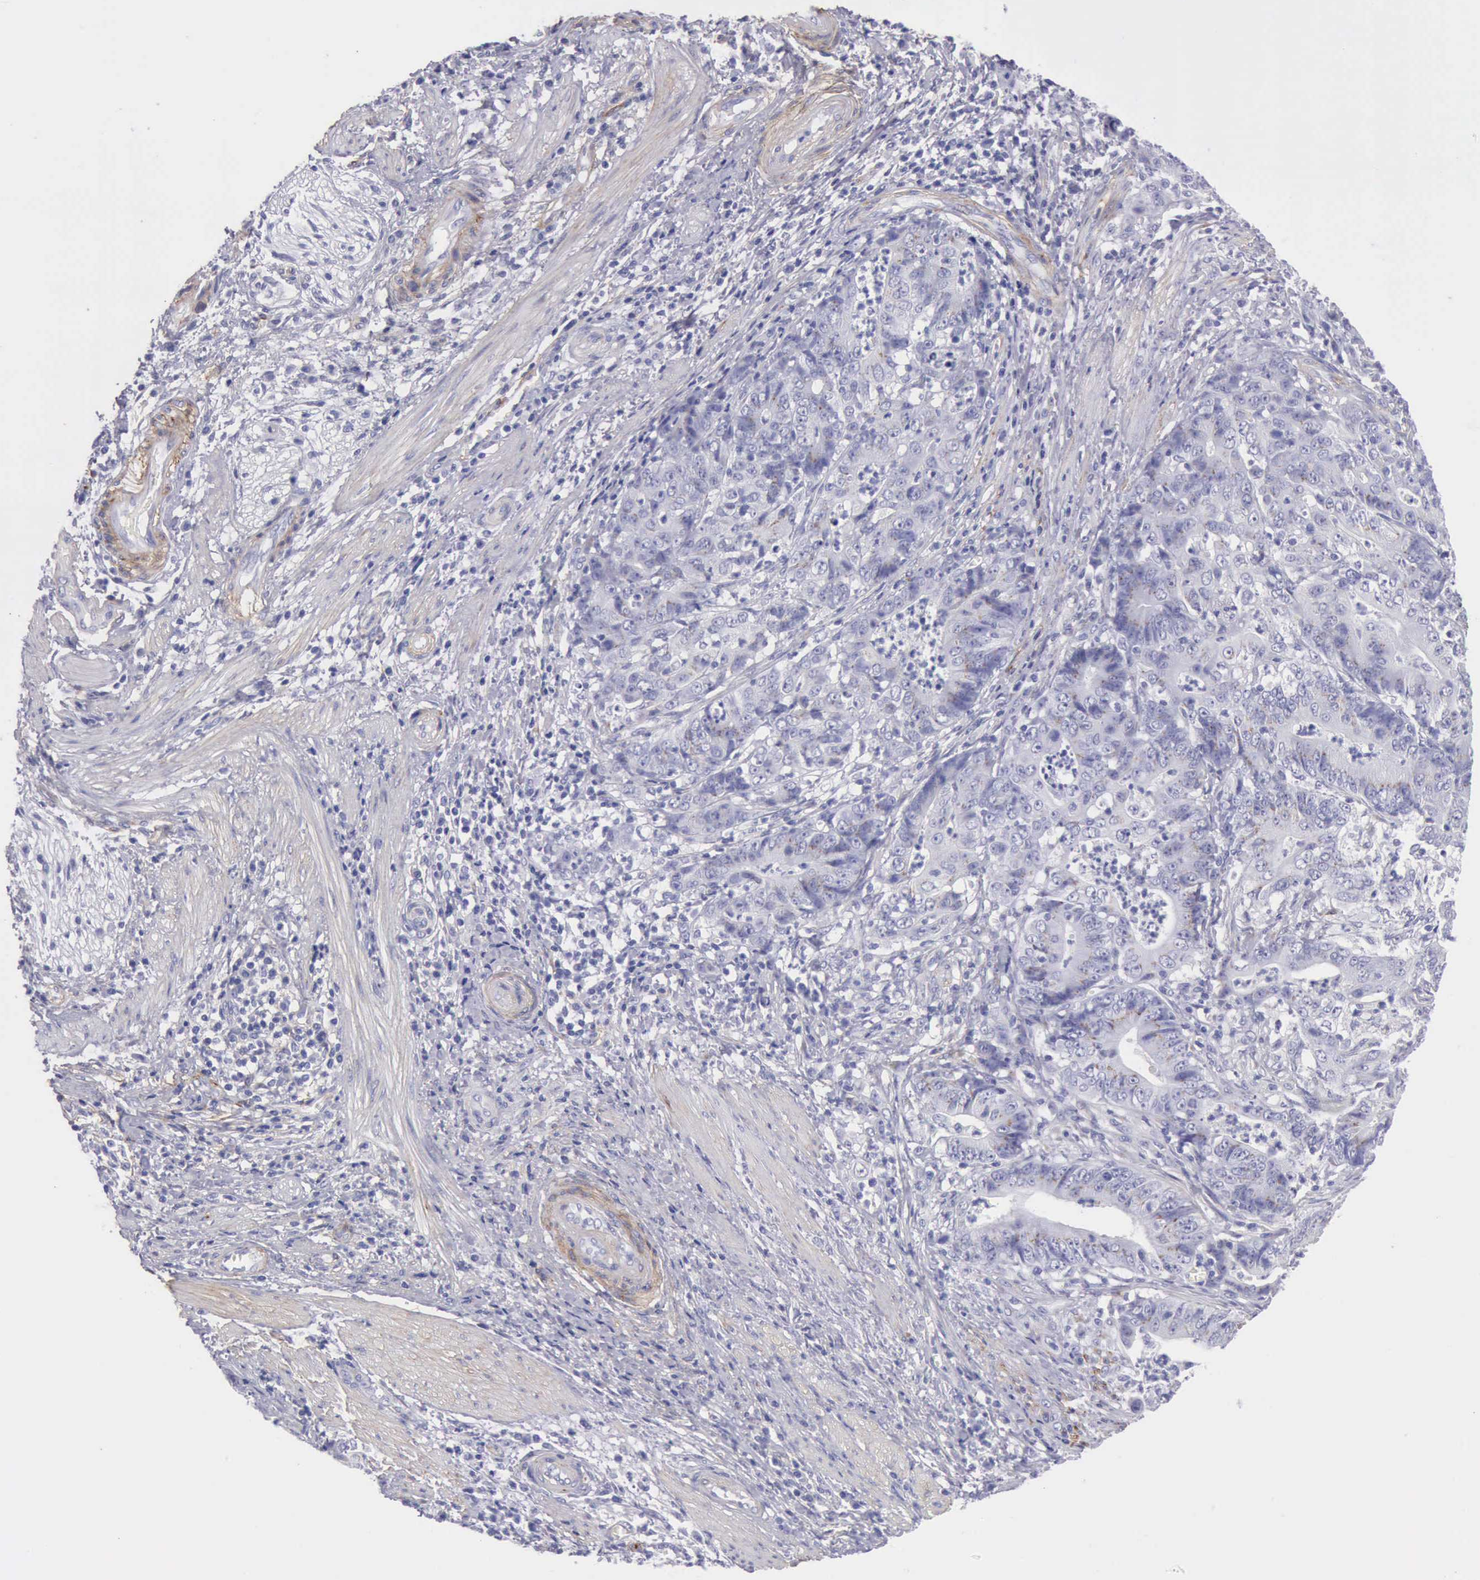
{"staining": {"intensity": "negative", "quantity": "none", "location": "none"}, "tissue": "stomach cancer", "cell_type": "Tumor cells", "image_type": "cancer", "snomed": [{"axis": "morphology", "description": "Adenocarcinoma, NOS"}, {"axis": "topography", "description": "Stomach, lower"}], "caption": "This is a image of IHC staining of stomach cancer (adenocarcinoma), which shows no positivity in tumor cells.", "gene": "AOC3", "patient": {"sex": "female", "age": 86}}